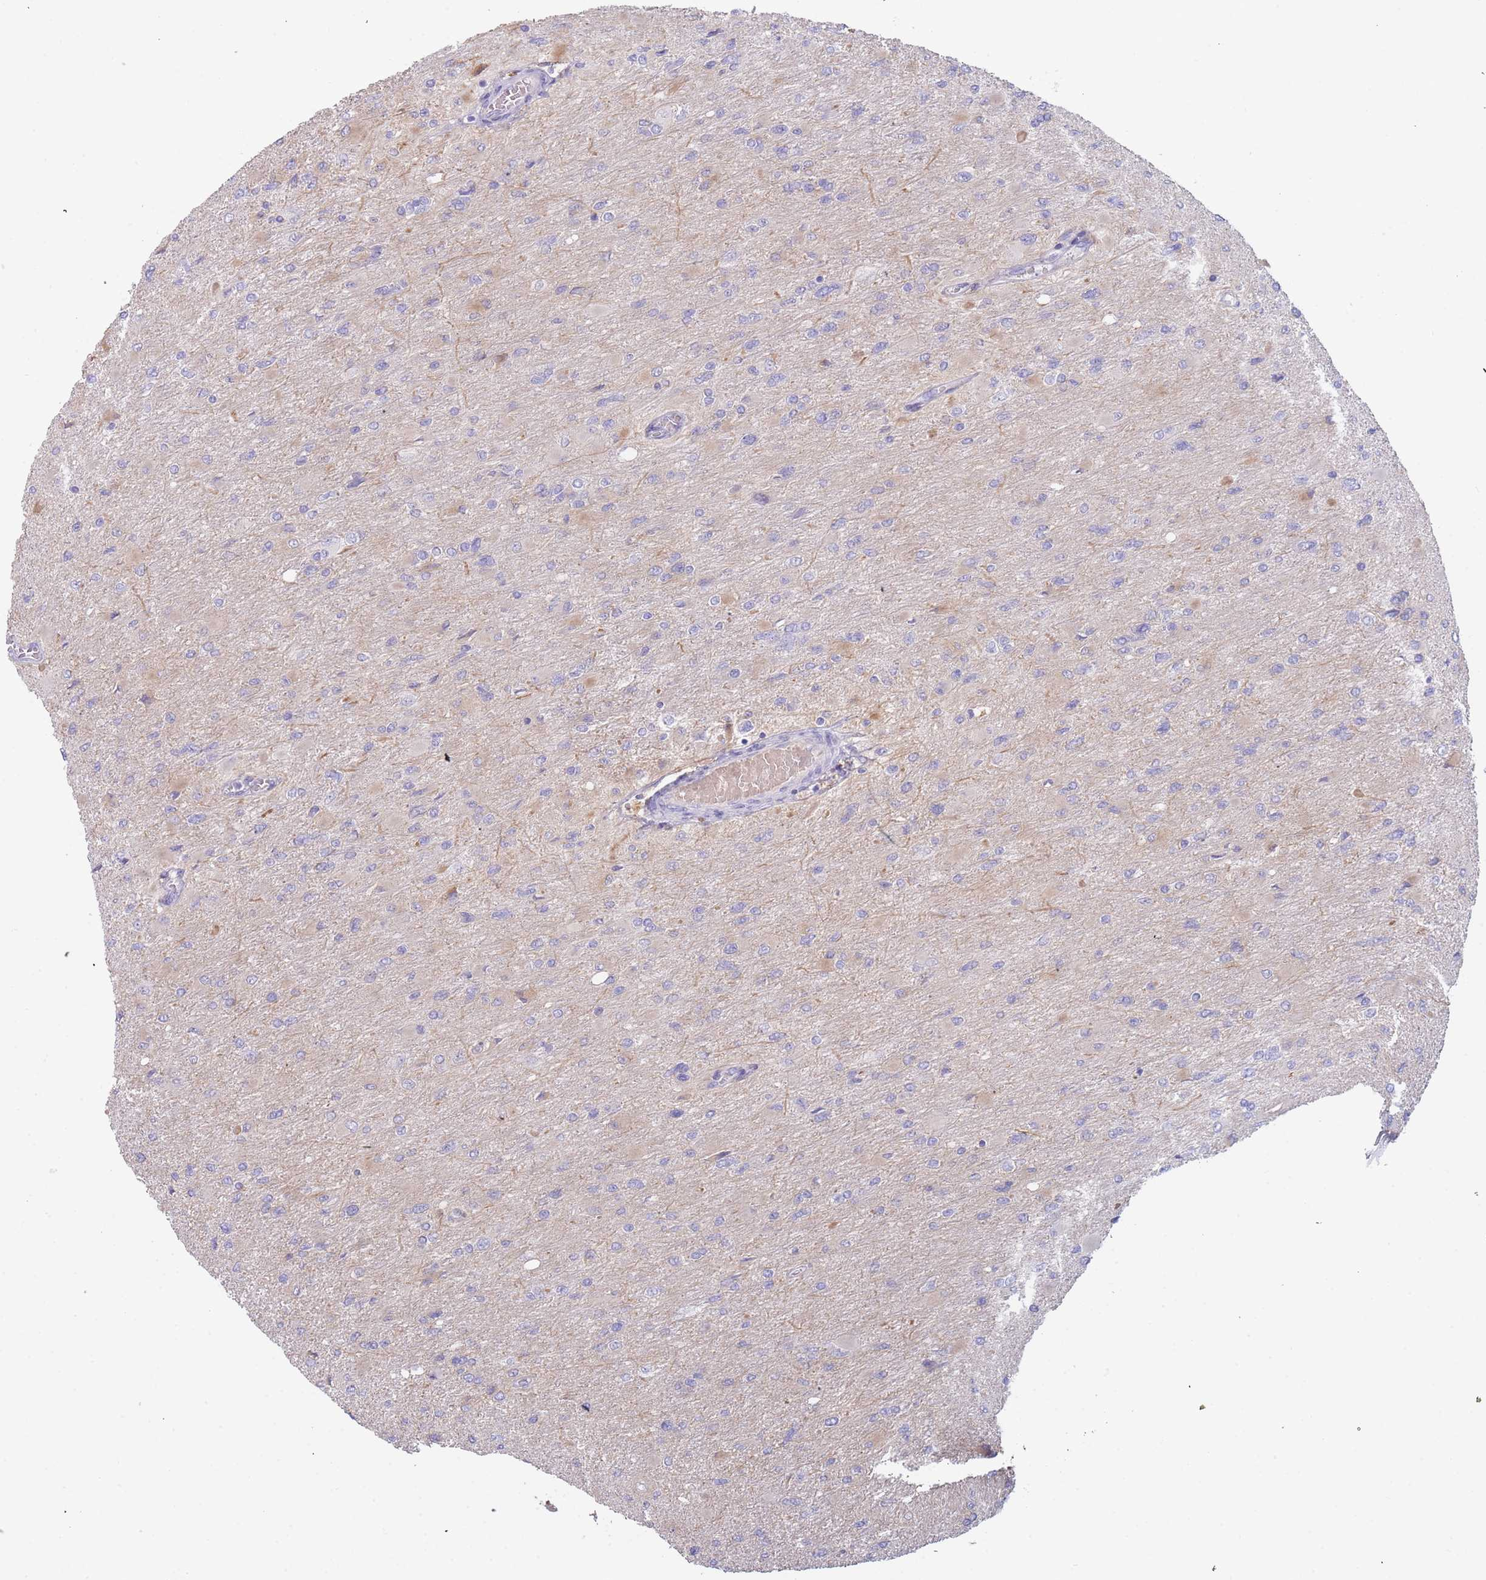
{"staining": {"intensity": "negative", "quantity": "none", "location": "none"}, "tissue": "glioma", "cell_type": "Tumor cells", "image_type": "cancer", "snomed": [{"axis": "morphology", "description": "Glioma, malignant, High grade"}, {"axis": "topography", "description": "Cerebral cortex"}], "caption": "This image is of malignant glioma (high-grade) stained with immunohistochemistry to label a protein in brown with the nuclei are counter-stained blue. There is no expression in tumor cells.", "gene": "SLC35E4", "patient": {"sex": "female", "age": 36}}